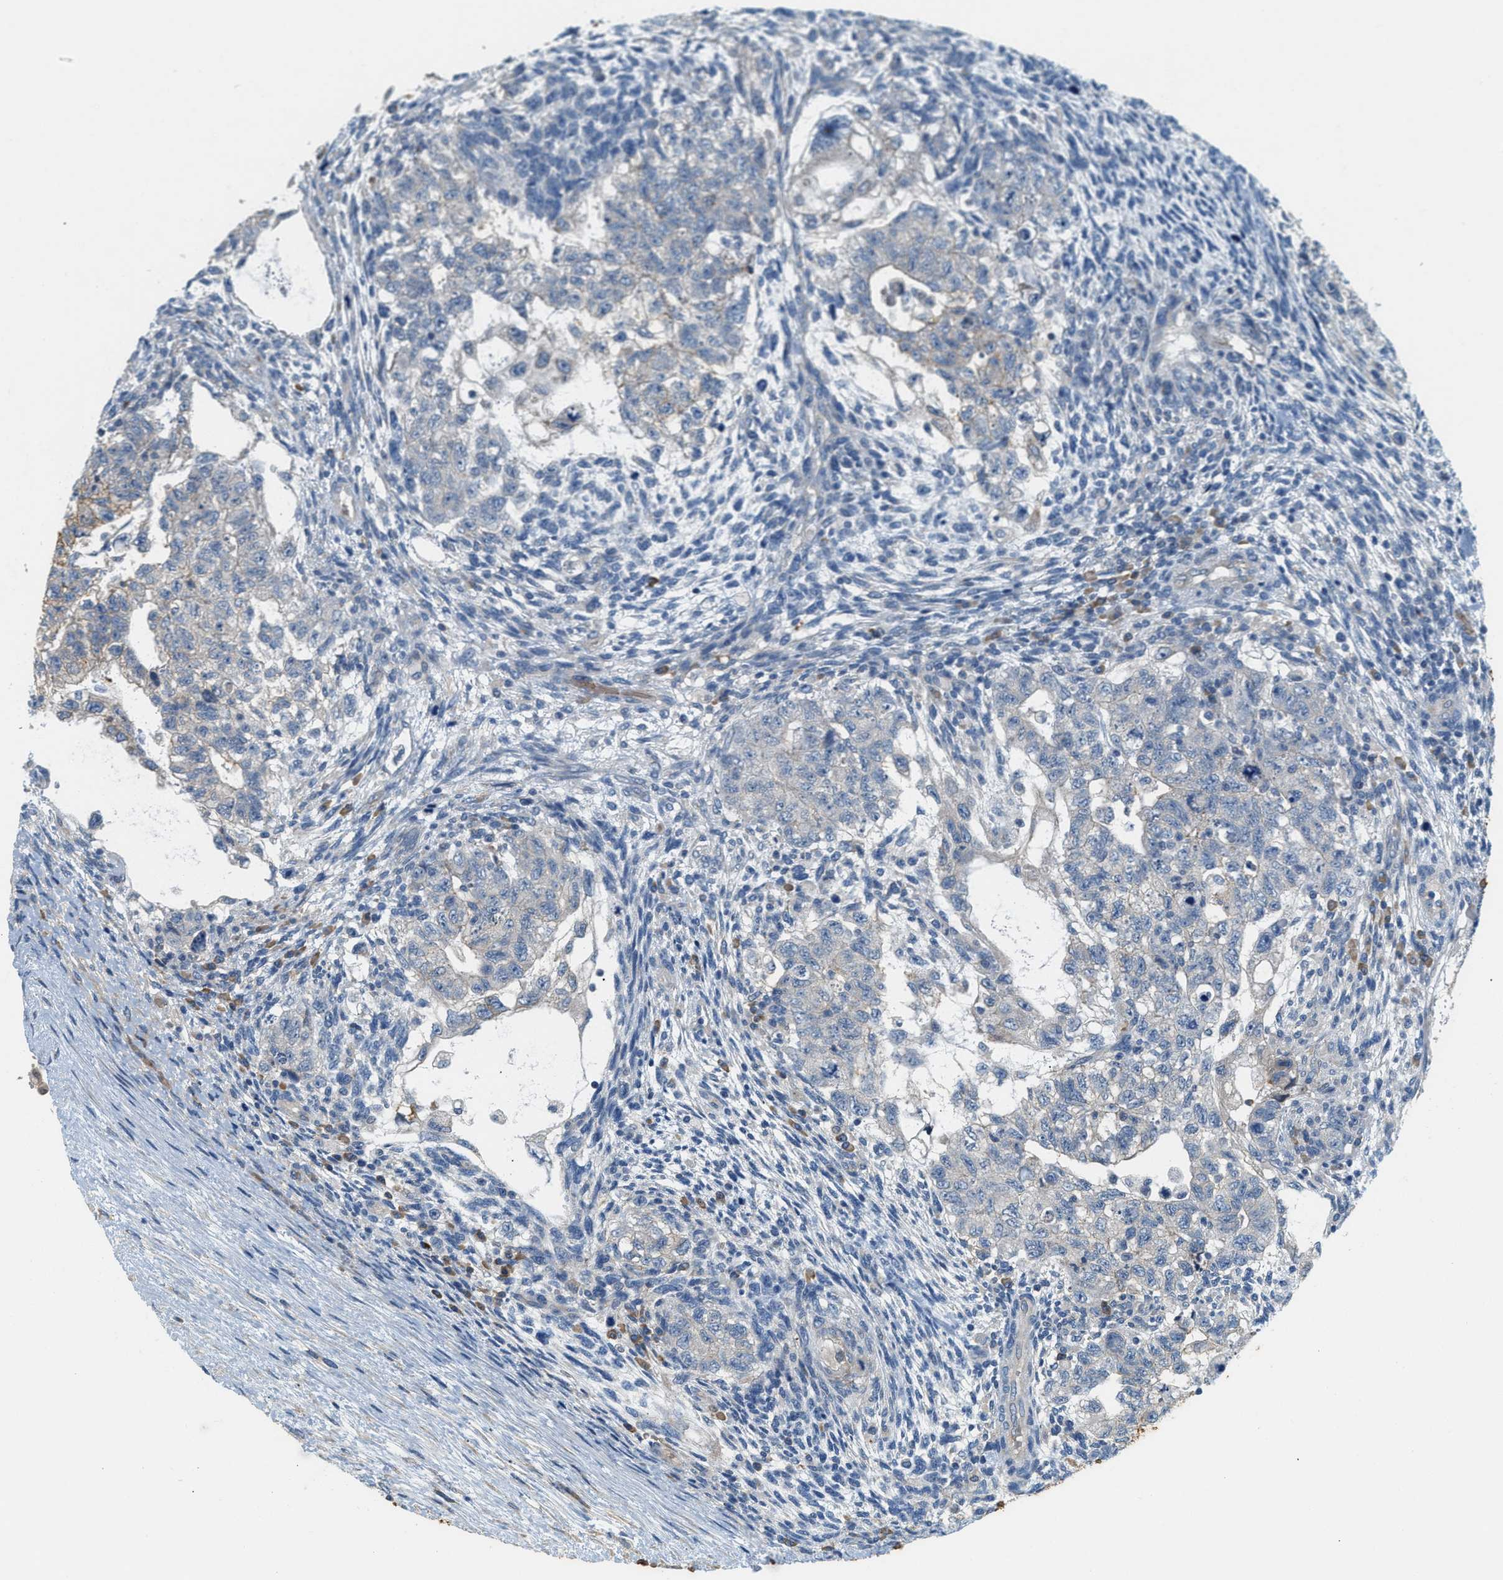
{"staining": {"intensity": "negative", "quantity": "none", "location": "none"}, "tissue": "testis cancer", "cell_type": "Tumor cells", "image_type": "cancer", "snomed": [{"axis": "morphology", "description": "Normal tissue, NOS"}, {"axis": "morphology", "description": "Carcinoma, Embryonal, NOS"}, {"axis": "topography", "description": "Testis"}], "caption": "Histopathology image shows no significant protein expression in tumor cells of testis embryonal carcinoma.", "gene": "CYTH2", "patient": {"sex": "male", "age": 36}}